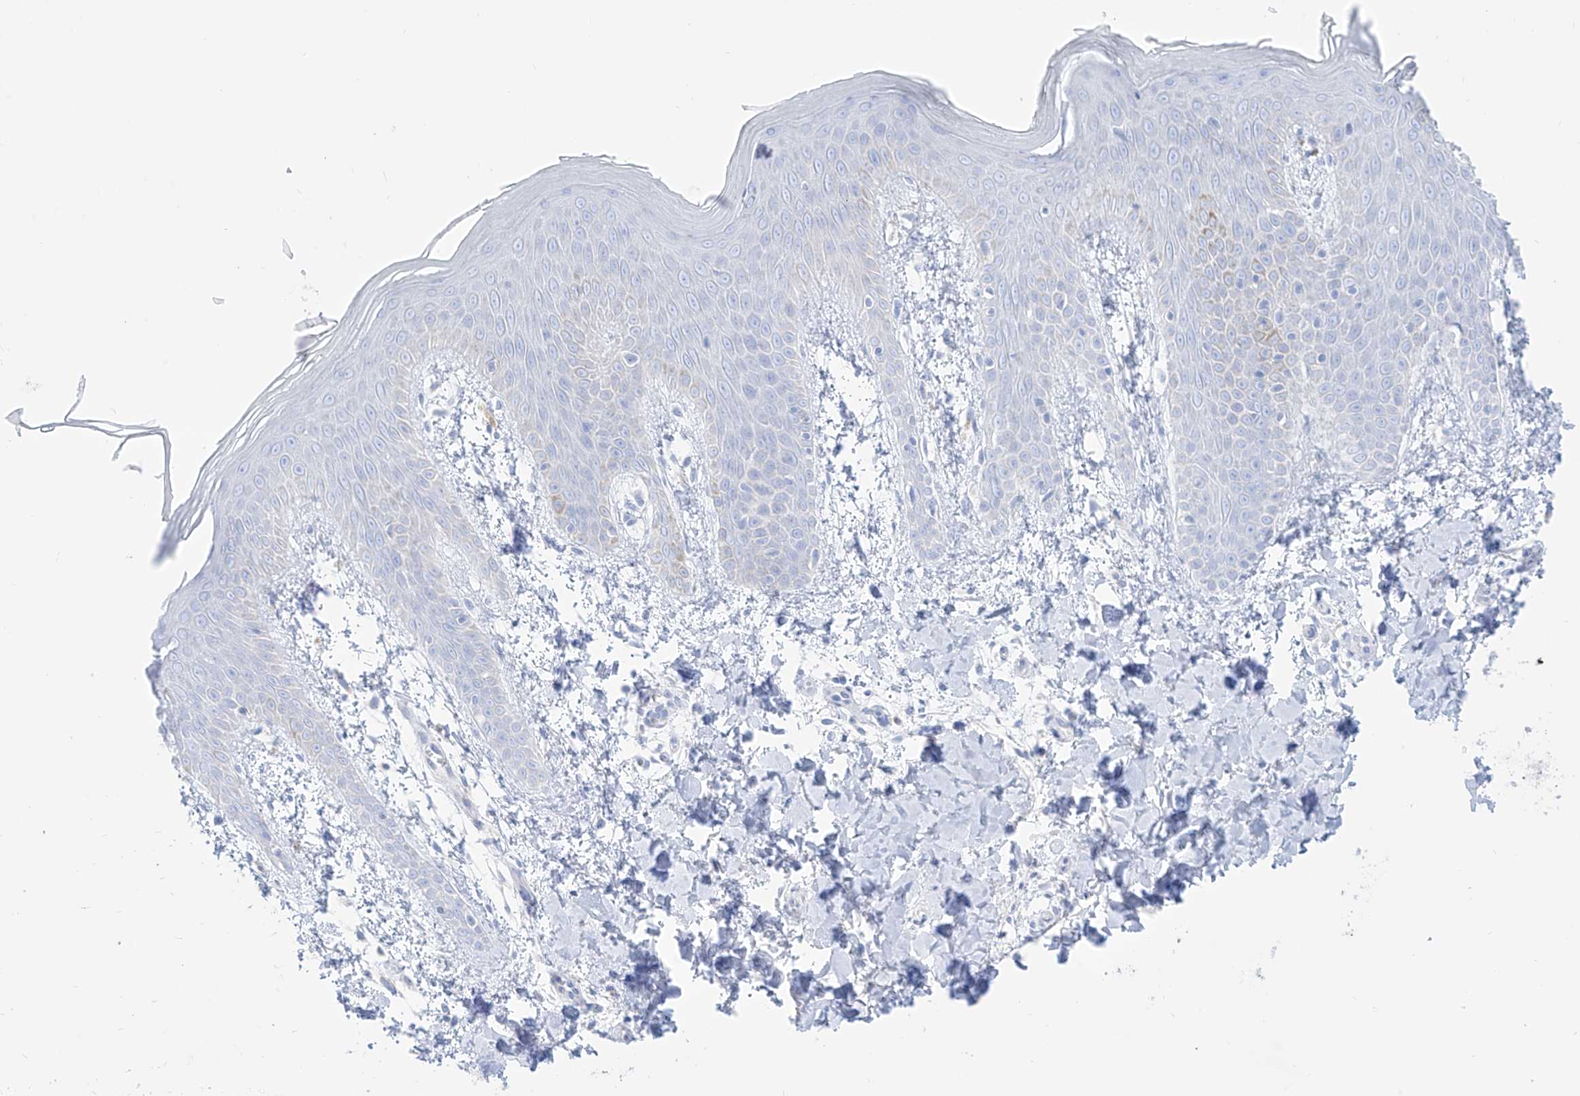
{"staining": {"intensity": "negative", "quantity": "none", "location": "none"}, "tissue": "skin", "cell_type": "Fibroblasts", "image_type": "normal", "snomed": [{"axis": "morphology", "description": "Normal tissue, NOS"}, {"axis": "topography", "description": "Skin"}], "caption": "Fibroblasts show no significant protein positivity in normal skin.", "gene": "SLC26A3", "patient": {"sex": "male", "age": 36}}